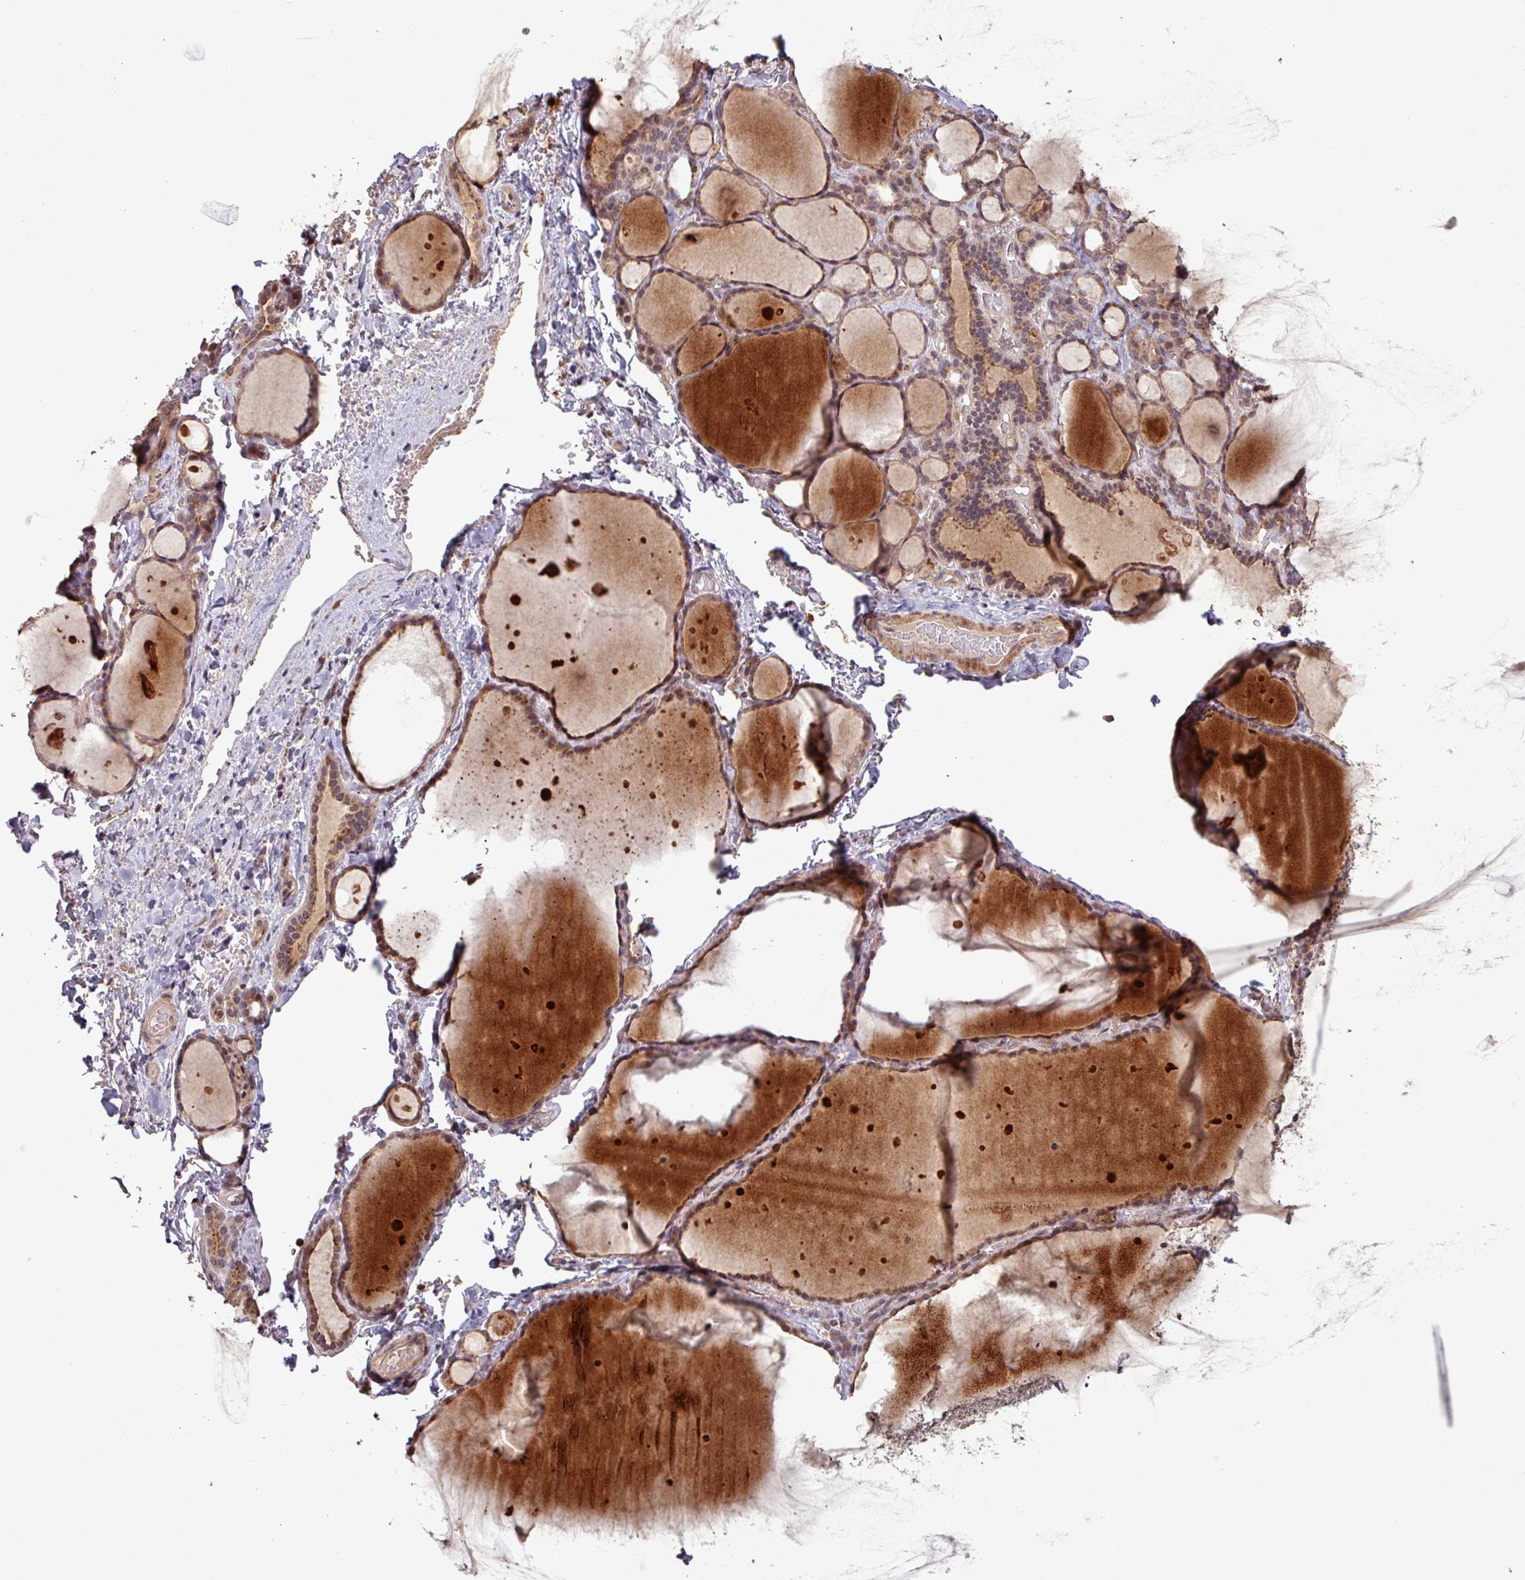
{"staining": {"intensity": "moderate", "quantity": ">75%", "location": "cytoplasmic/membranous"}, "tissue": "thyroid gland", "cell_type": "Glandular cells", "image_type": "normal", "snomed": [{"axis": "morphology", "description": "Normal tissue, NOS"}, {"axis": "topography", "description": "Thyroid gland"}], "caption": "Immunohistochemistry (IHC) of normal human thyroid gland displays medium levels of moderate cytoplasmic/membranous positivity in about >75% of glandular cells. Using DAB (brown) and hematoxylin (blue) stains, captured at high magnification using brightfield microscopy.", "gene": "OR6B1", "patient": {"sex": "female", "age": 49}}